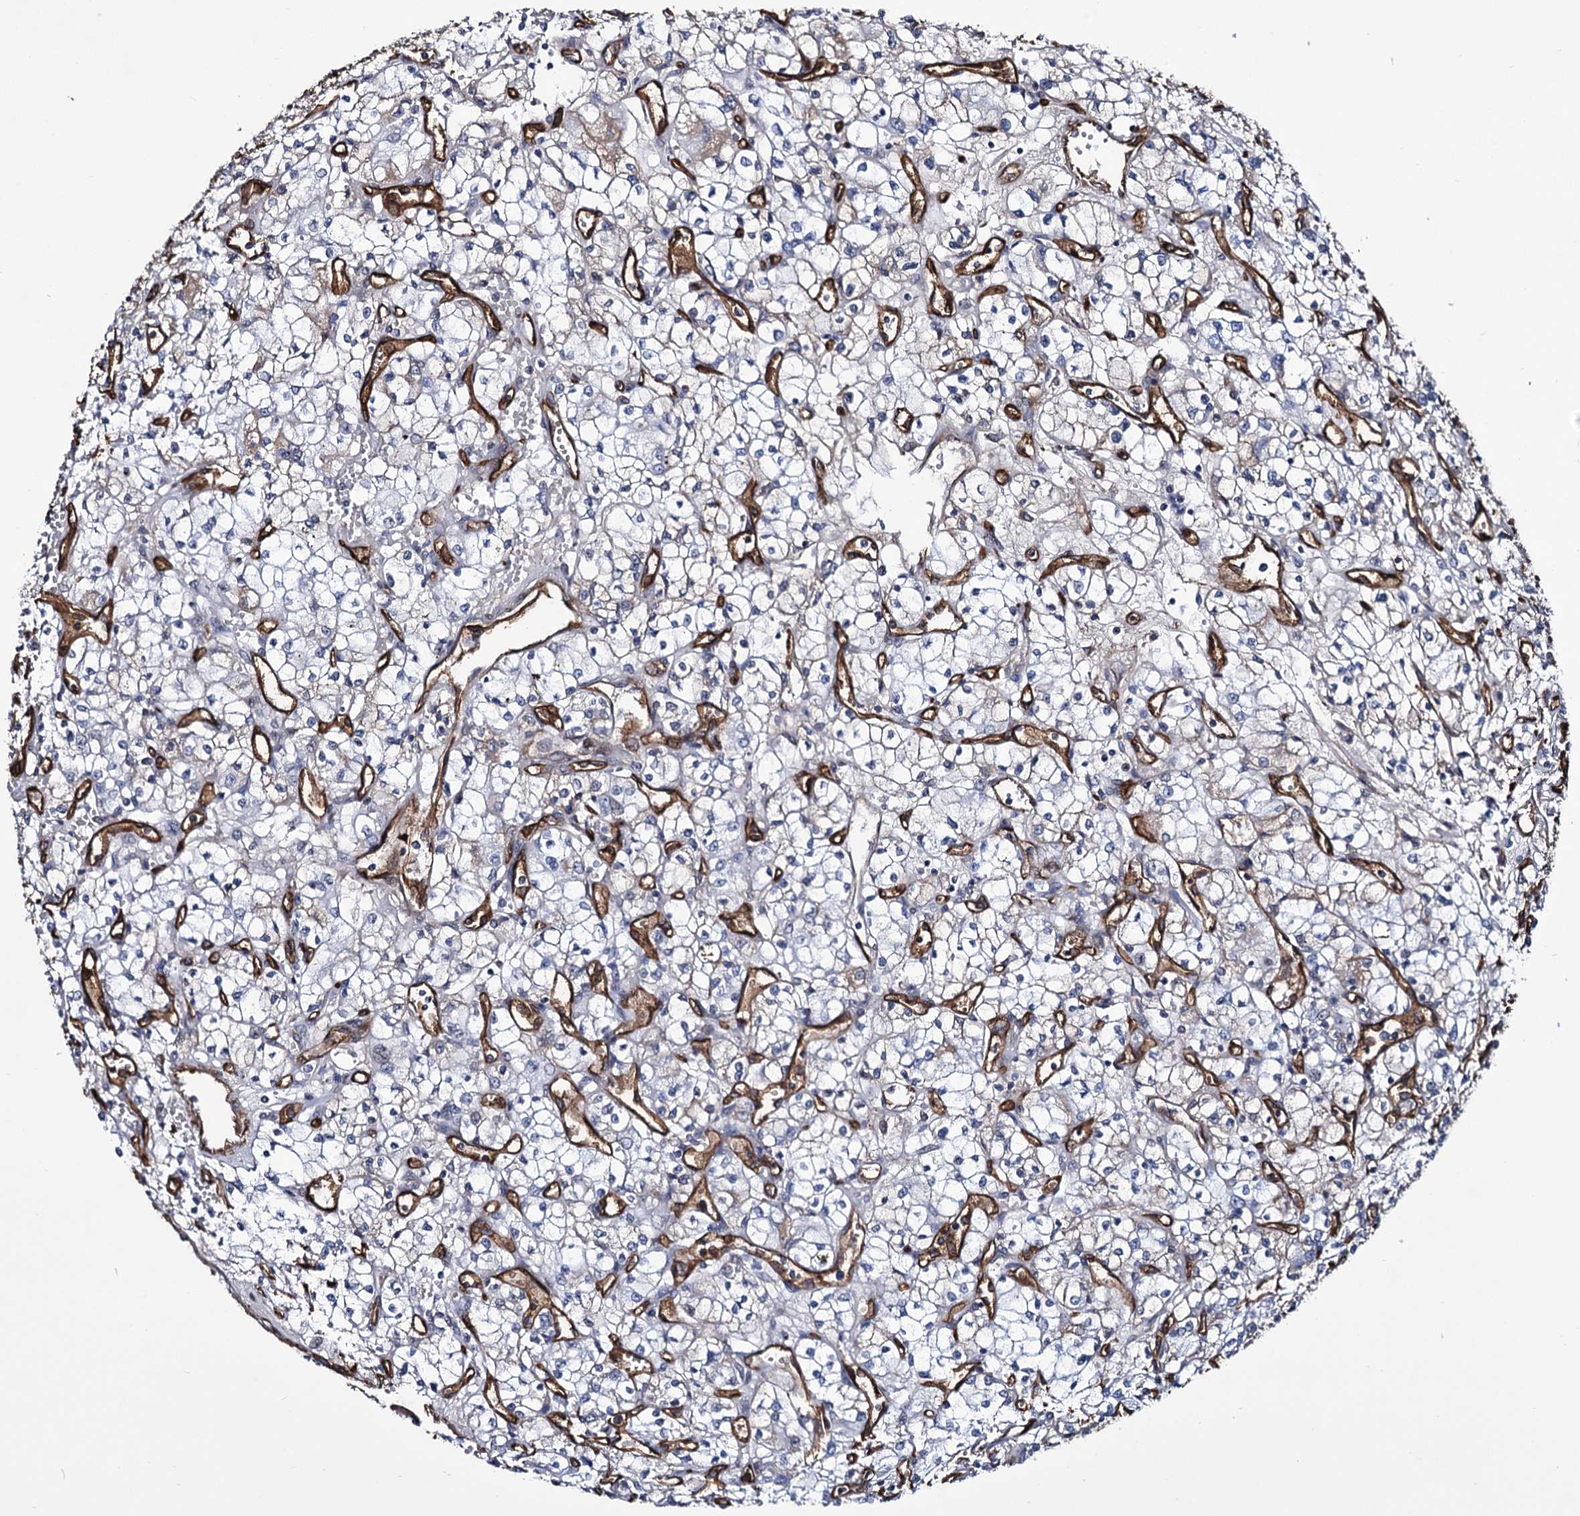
{"staining": {"intensity": "negative", "quantity": "none", "location": "none"}, "tissue": "renal cancer", "cell_type": "Tumor cells", "image_type": "cancer", "snomed": [{"axis": "morphology", "description": "Adenocarcinoma, NOS"}, {"axis": "topography", "description": "Kidney"}], "caption": "Immunohistochemical staining of renal adenocarcinoma exhibits no significant expression in tumor cells. Nuclei are stained in blue.", "gene": "ZC3H12C", "patient": {"sex": "male", "age": 59}}